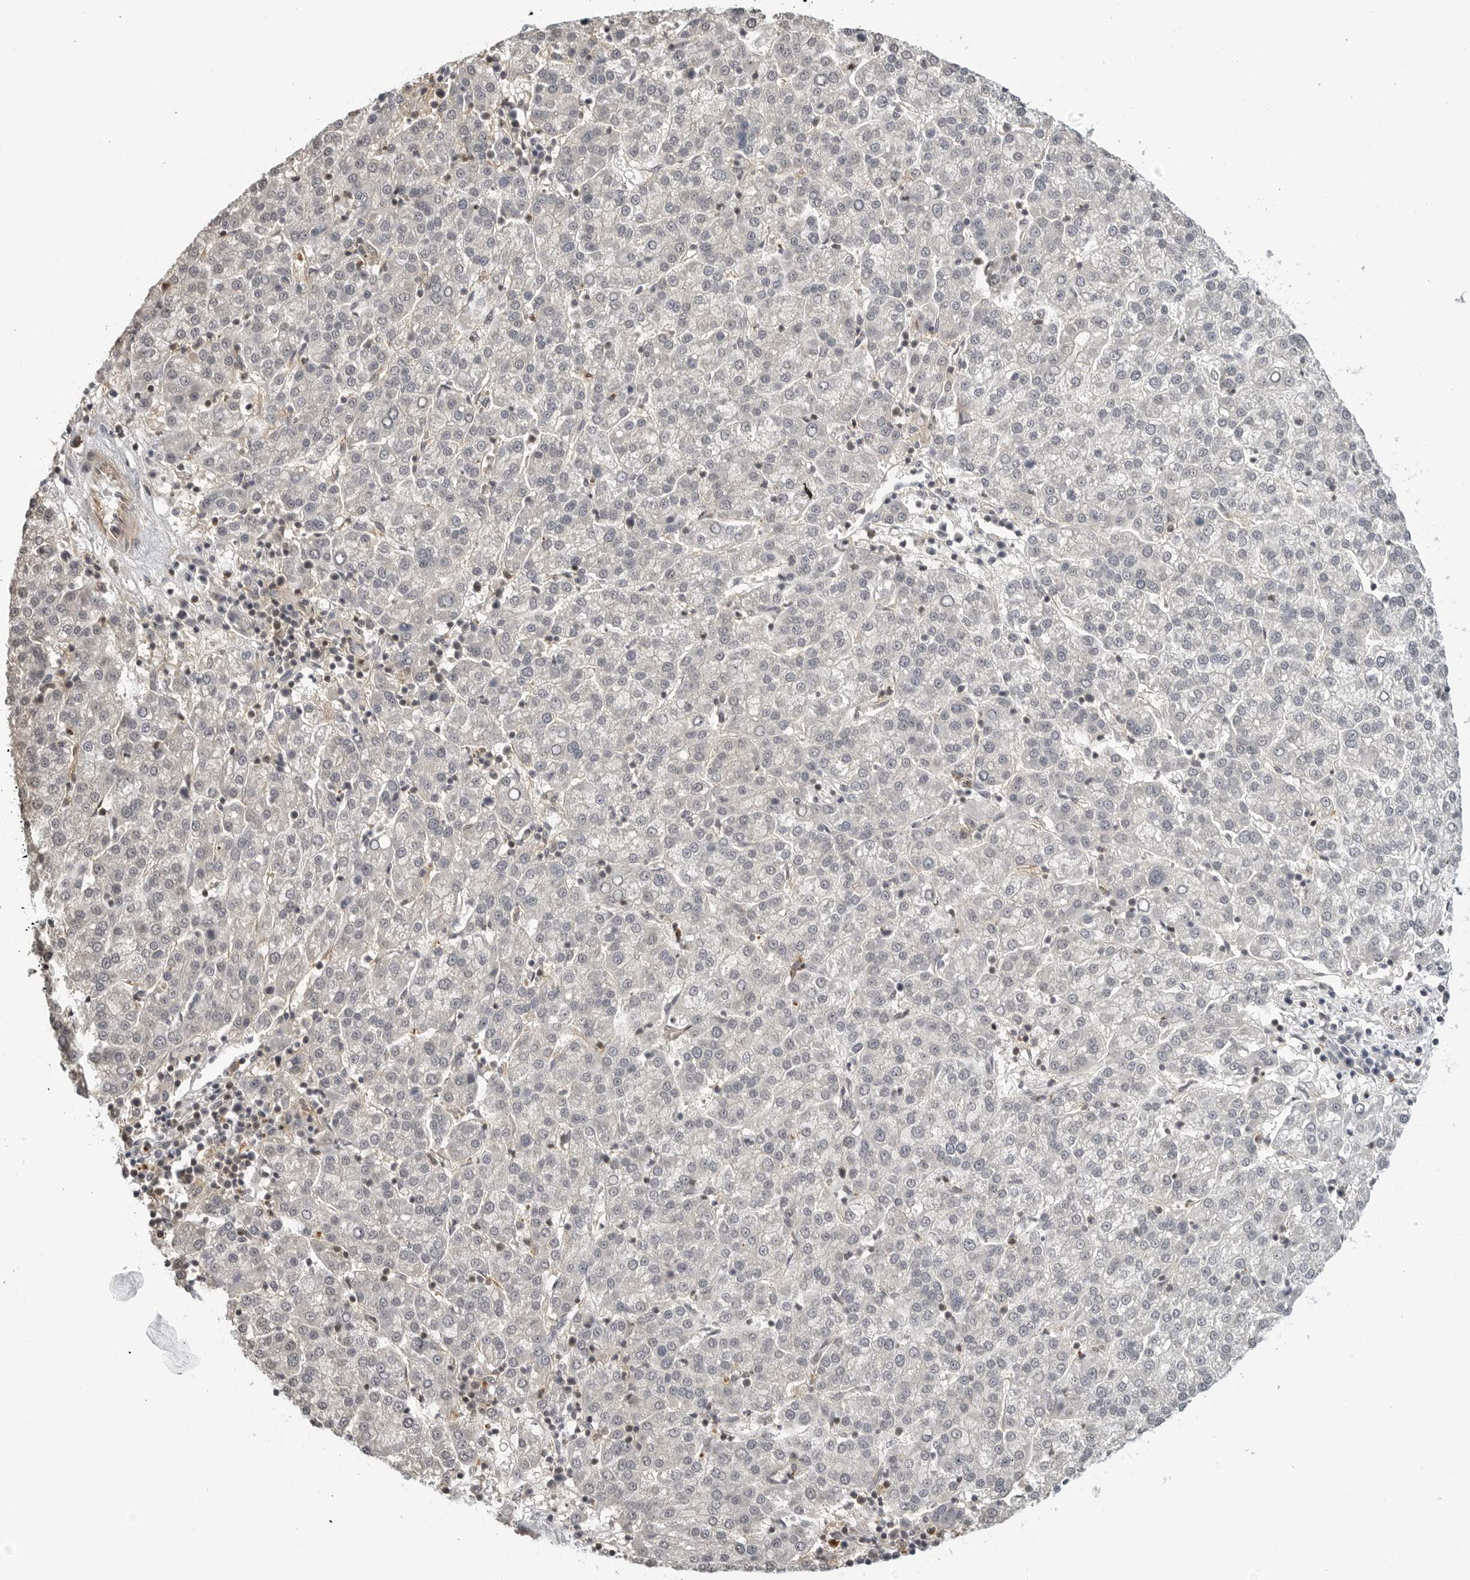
{"staining": {"intensity": "negative", "quantity": "none", "location": "none"}, "tissue": "liver cancer", "cell_type": "Tumor cells", "image_type": "cancer", "snomed": [{"axis": "morphology", "description": "Carcinoma, Hepatocellular, NOS"}, {"axis": "topography", "description": "Liver"}], "caption": "This histopathology image is of liver cancer stained with IHC to label a protein in brown with the nuclei are counter-stained blue. There is no positivity in tumor cells.", "gene": "STXBP3", "patient": {"sex": "female", "age": 58}}